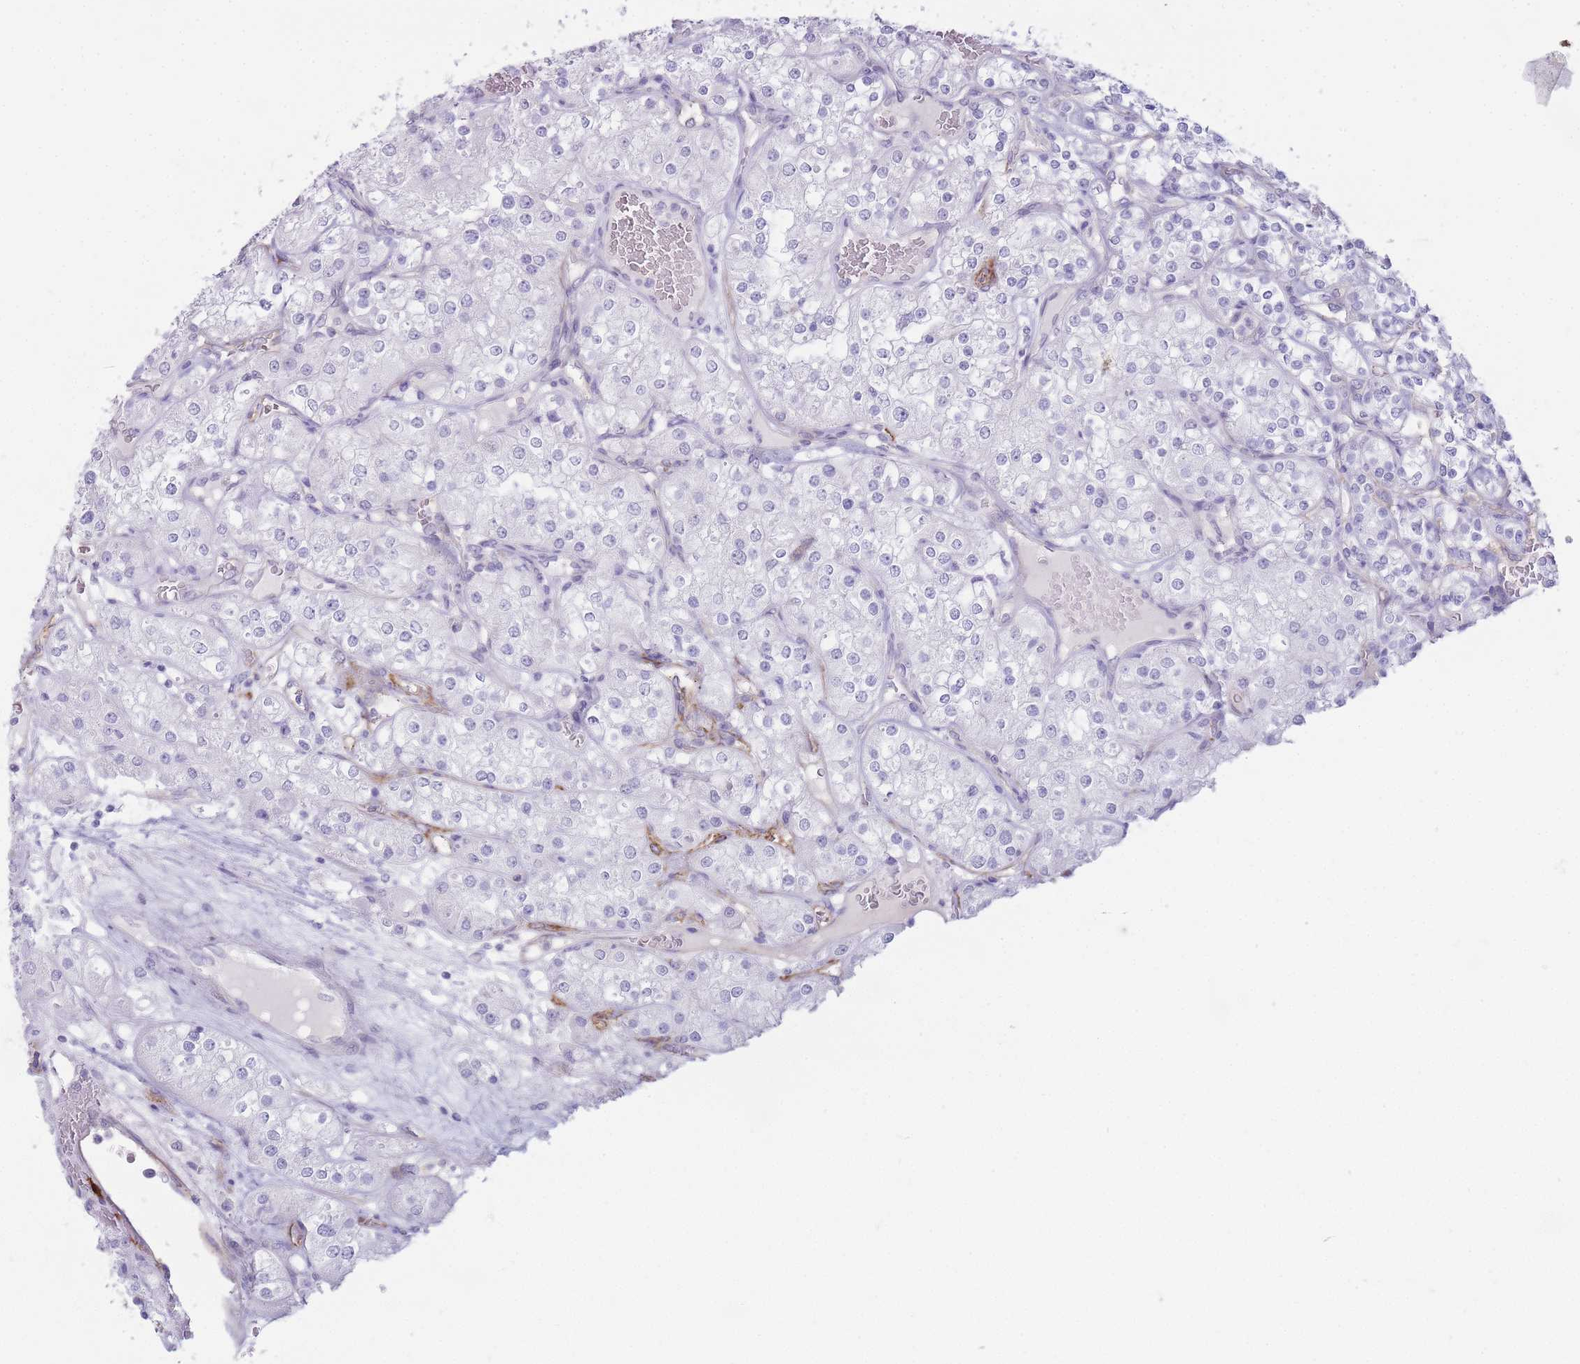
{"staining": {"intensity": "negative", "quantity": "none", "location": "none"}, "tissue": "renal cancer", "cell_type": "Tumor cells", "image_type": "cancer", "snomed": [{"axis": "morphology", "description": "Adenocarcinoma, NOS"}, {"axis": "topography", "description": "Kidney"}], "caption": "Tumor cells are negative for brown protein staining in renal adenocarcinoma.", "gene": "UTP14A", "patient": {"sex": "male", "age": 77}}